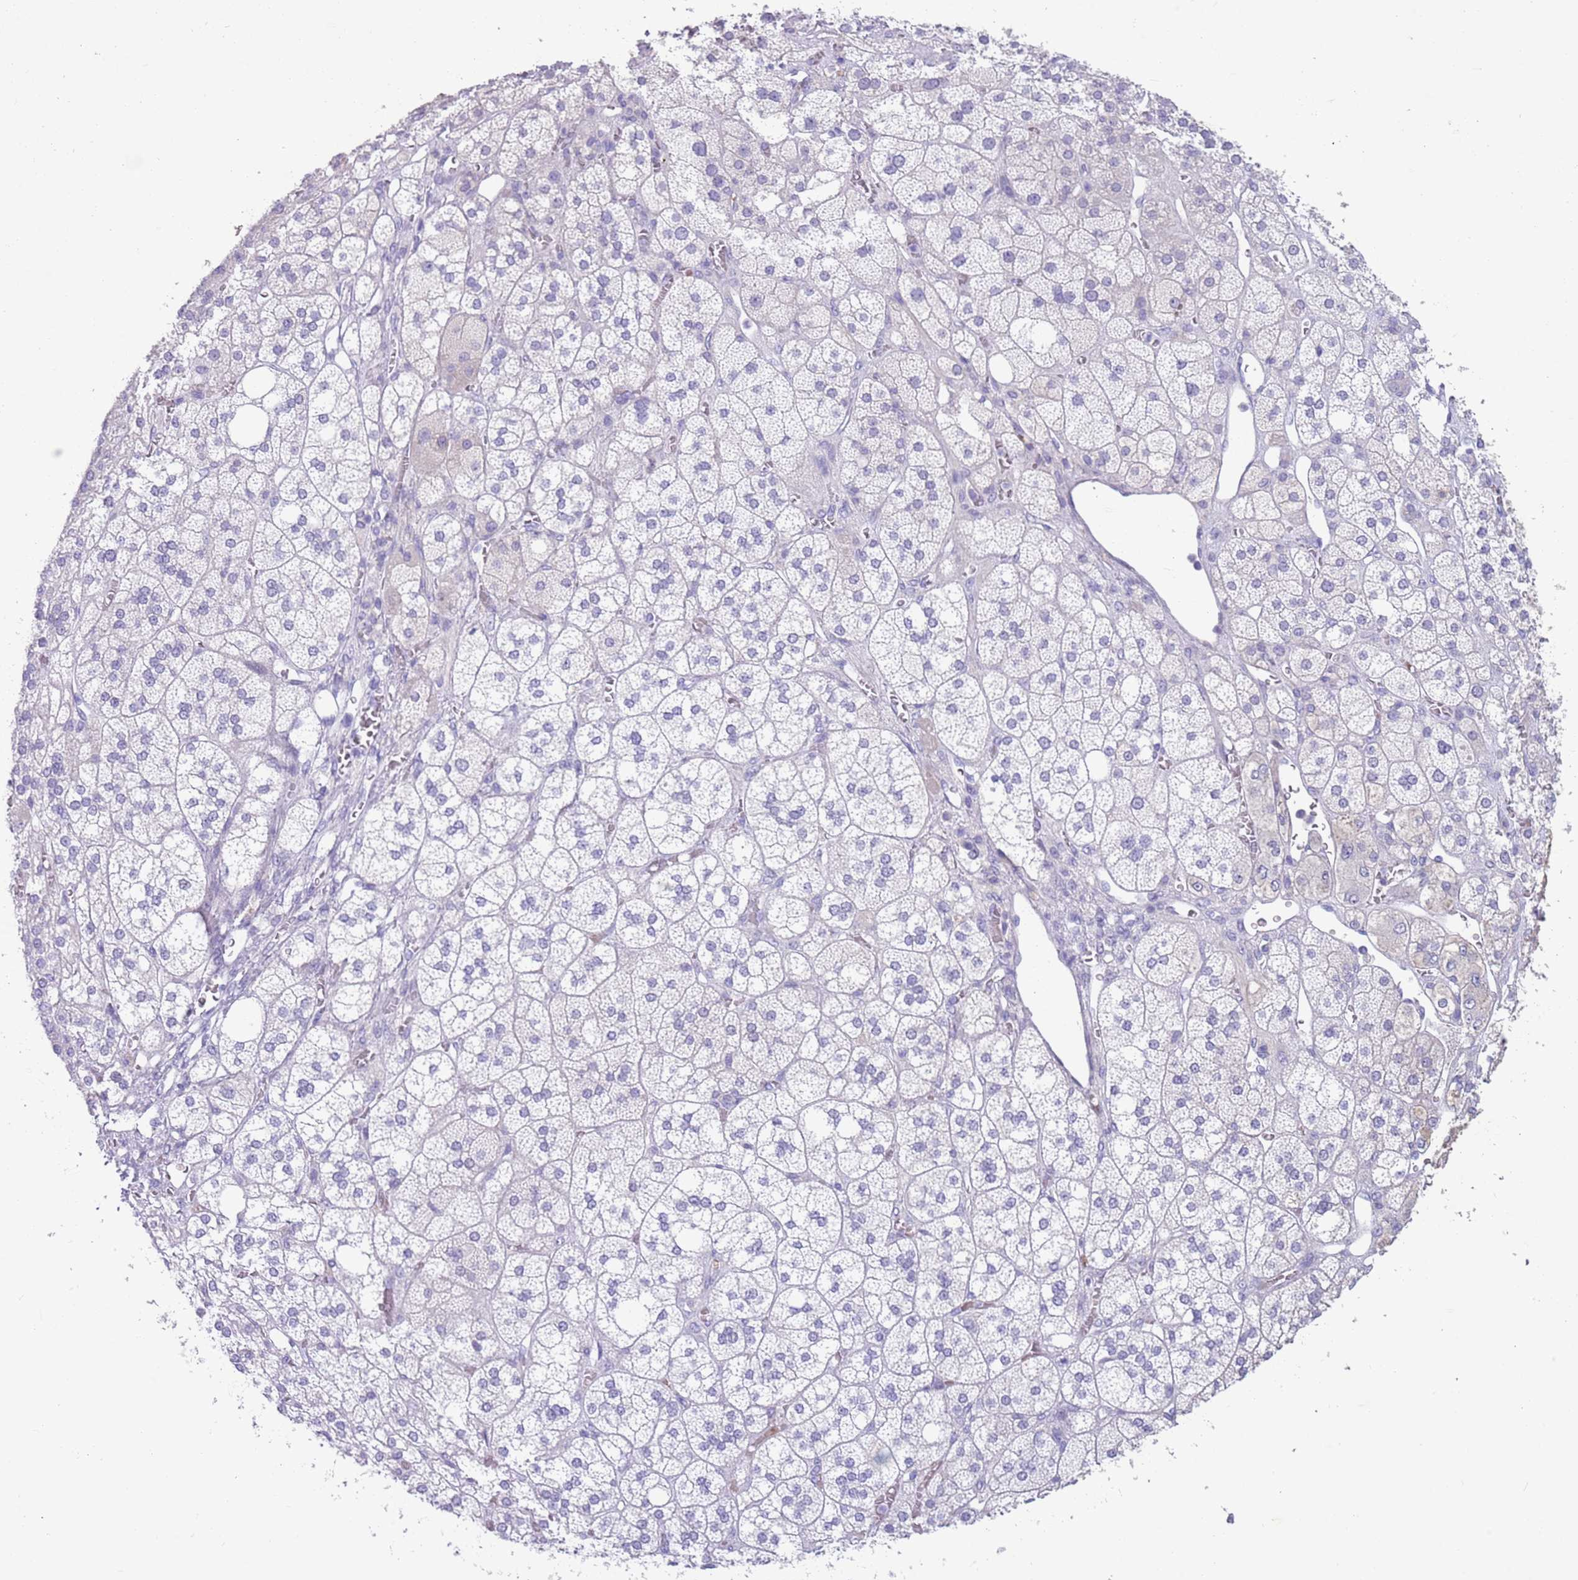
{"staining": {"intensity": "negative", "quantity": "none", "location": "none"}, "tissue": "adrenal gland", "cell_type": "Glandular cells", "image_type": "normal", "snomed": [{"axis": "morphology", "description": "Normal tissue, NOS"}, {"axis": "topography", "description": "Adrenal gland"}], "caption": "DAB (3,3'-diaminobenzidine) immunohistochemical staining of normal adrenal gland exhibits no significant positivity in glandular cells.", "gene": "ZNF14", "patient": {"sex": "male", "age": 61}}